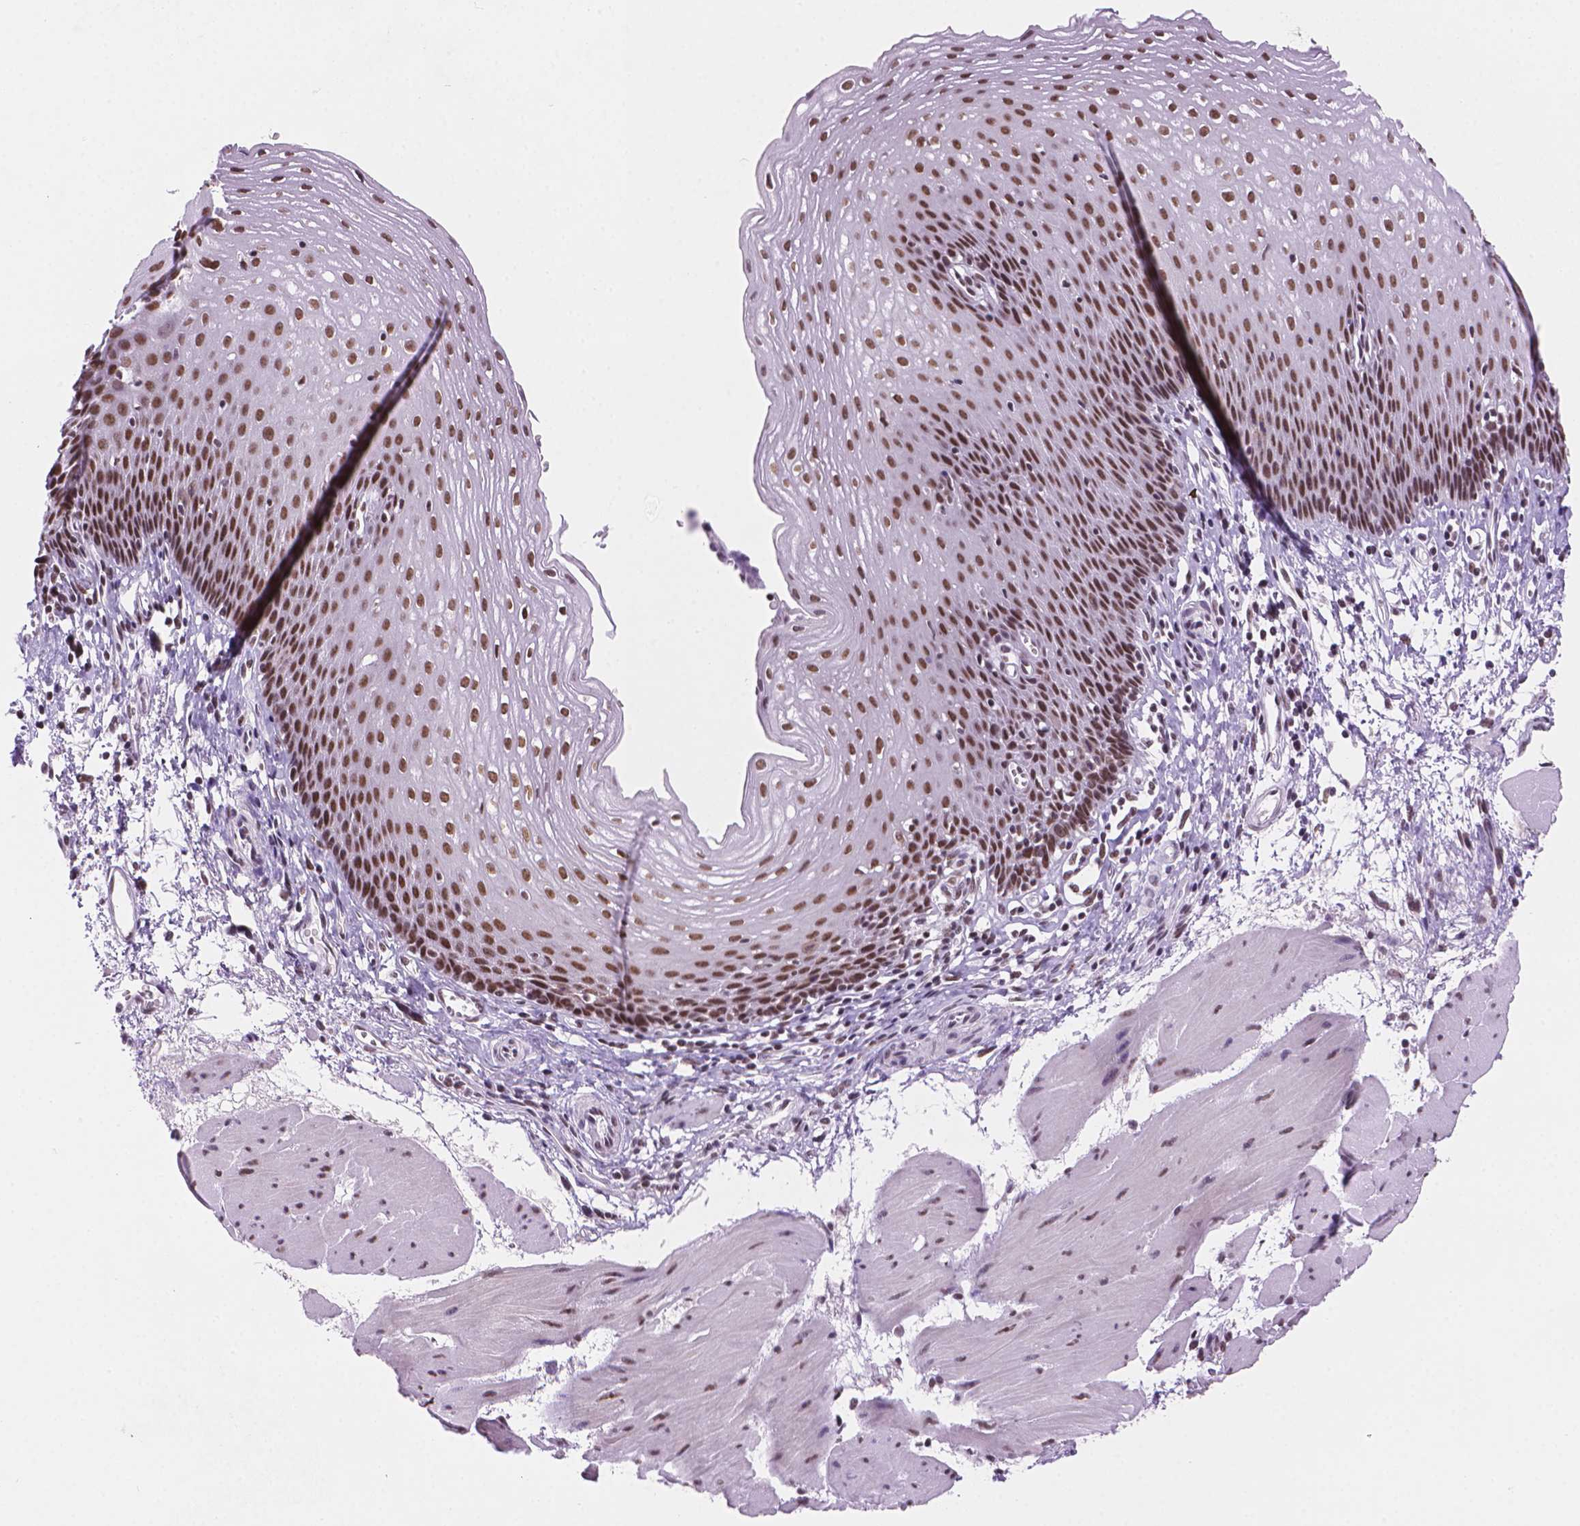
{"staining": {"intensity": "strong", "quantity": ">75%", "location": "nuclear"}, "tissue": "esophagus", "cell_type": "Squamous epithelial cells", "image_type": "normal", "snomed": [{"axis": "morphology", "description": "Normal tissue, NOS"}, {"axis": "topography", "description": "Esophagus"}], "caption": "Strong nuclear protein positivity is present in about >75% of squamous epithelial cells in esophagus.", "gene": "RPA4", "patient": {"sex": "female", "age": 64}}